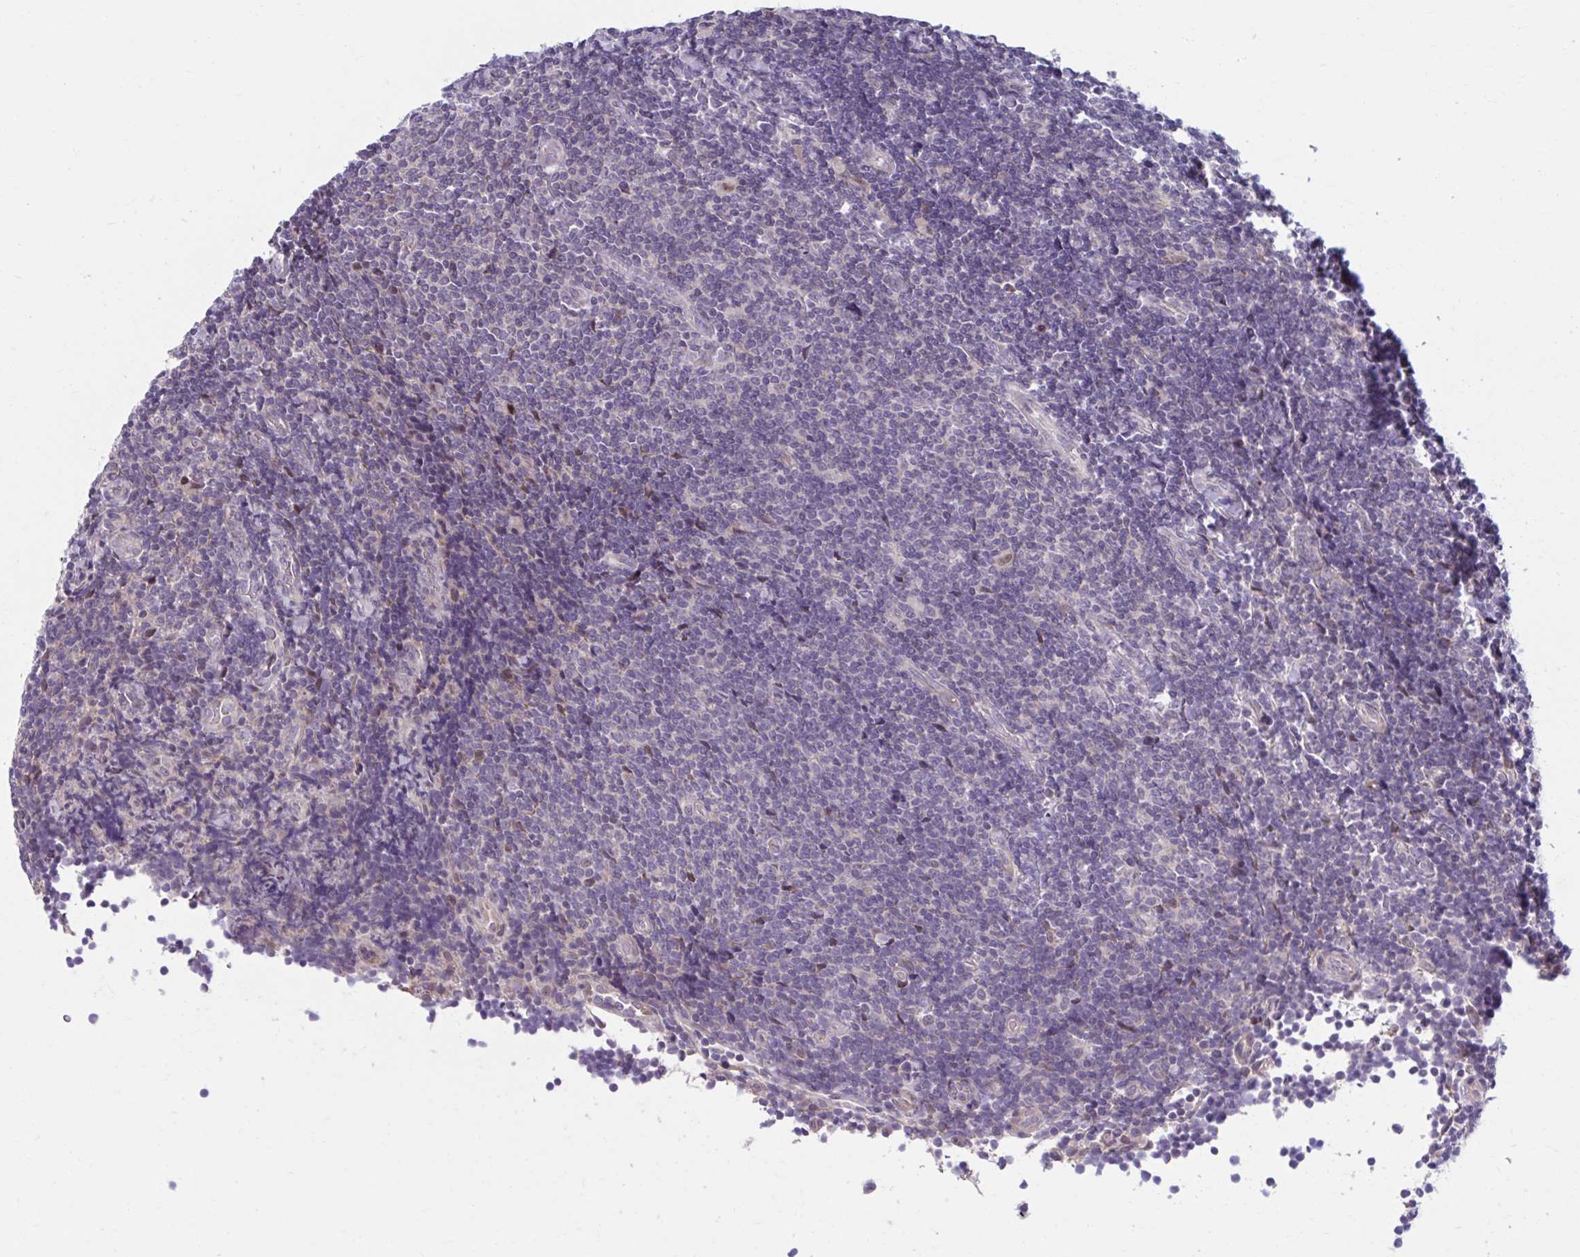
{"staining": {"intensity": "negative", "quantity": "none", "location": "none"}, "tissue": "lymphoma", "cell_type": "Tumor cells", "image_type": "cancer", "snomed": [{"axis": "morphology", "description": "Malignant lymphoma, non-Hodgkin's type, Low grade"}, {"axis": "topography", "description": "Lymph node"}], "caption": "A photomicrograph of lymphoma stained for a protein displays no brown staining in tumor cells. The staining is performed using DAB (3,3'-diaminobenzidine) brown chromogen with nuclei counter-stained in using hematoxylin.", "gene": "CHST3", "patient": {"sex": "male", "age": 52}}